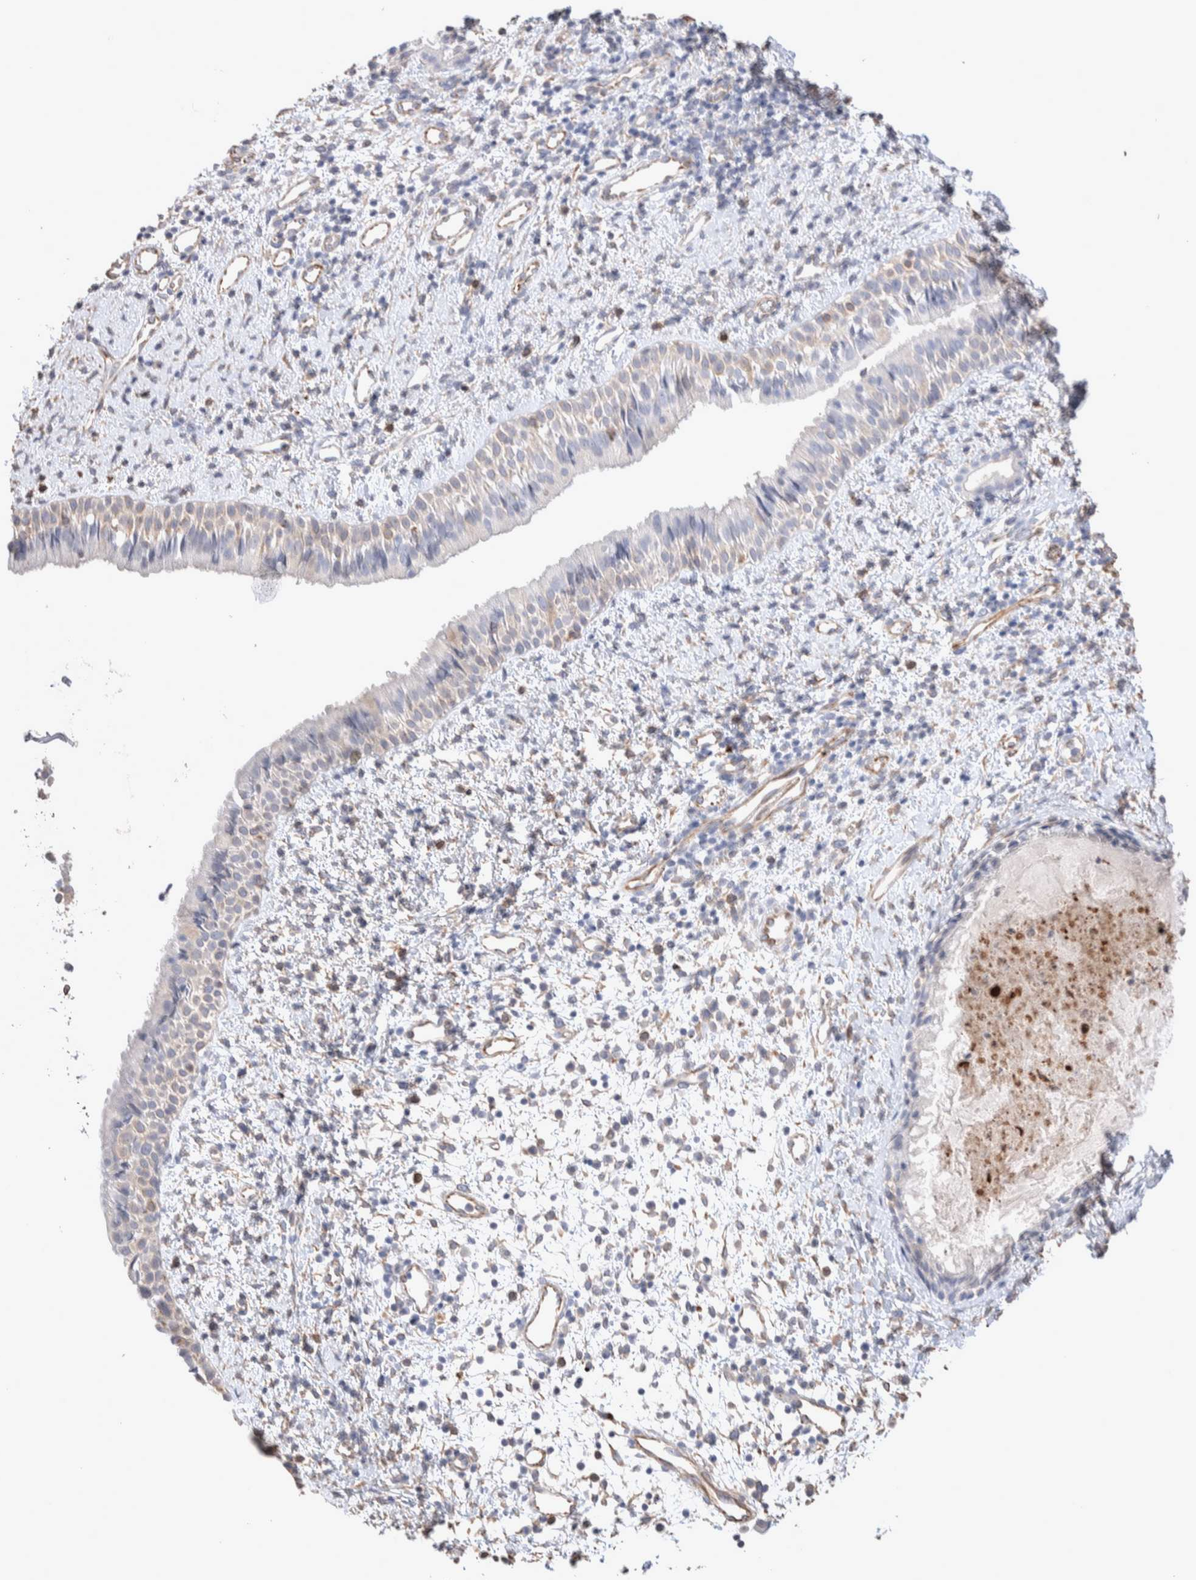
{"staining": {"intensity": "negative", "quantity": "none", "location": "none"}, "tissue": "nasopharynx", "cell_type": "Respiratory epithelial cells", "image_type": "normal", "snomed": [{"axis": "morphology", "description": "Normal tissue, NOS"}, {"axis": "topography", "description": "Nasopharynx"}], "caption": "This photomicrograph is of benign nasopharynx stained with immunohistochemistry (IHC) to label a protein in brown with the nuclei are counter-stained blue. There is no staining in respiratory epithelial cells. The staining is performed using DAB brown chromogen with nuclei counter-stained in using hematoxylin.", "gene": "FFAR2", "patient": {"sex": "male", "age": 22}}